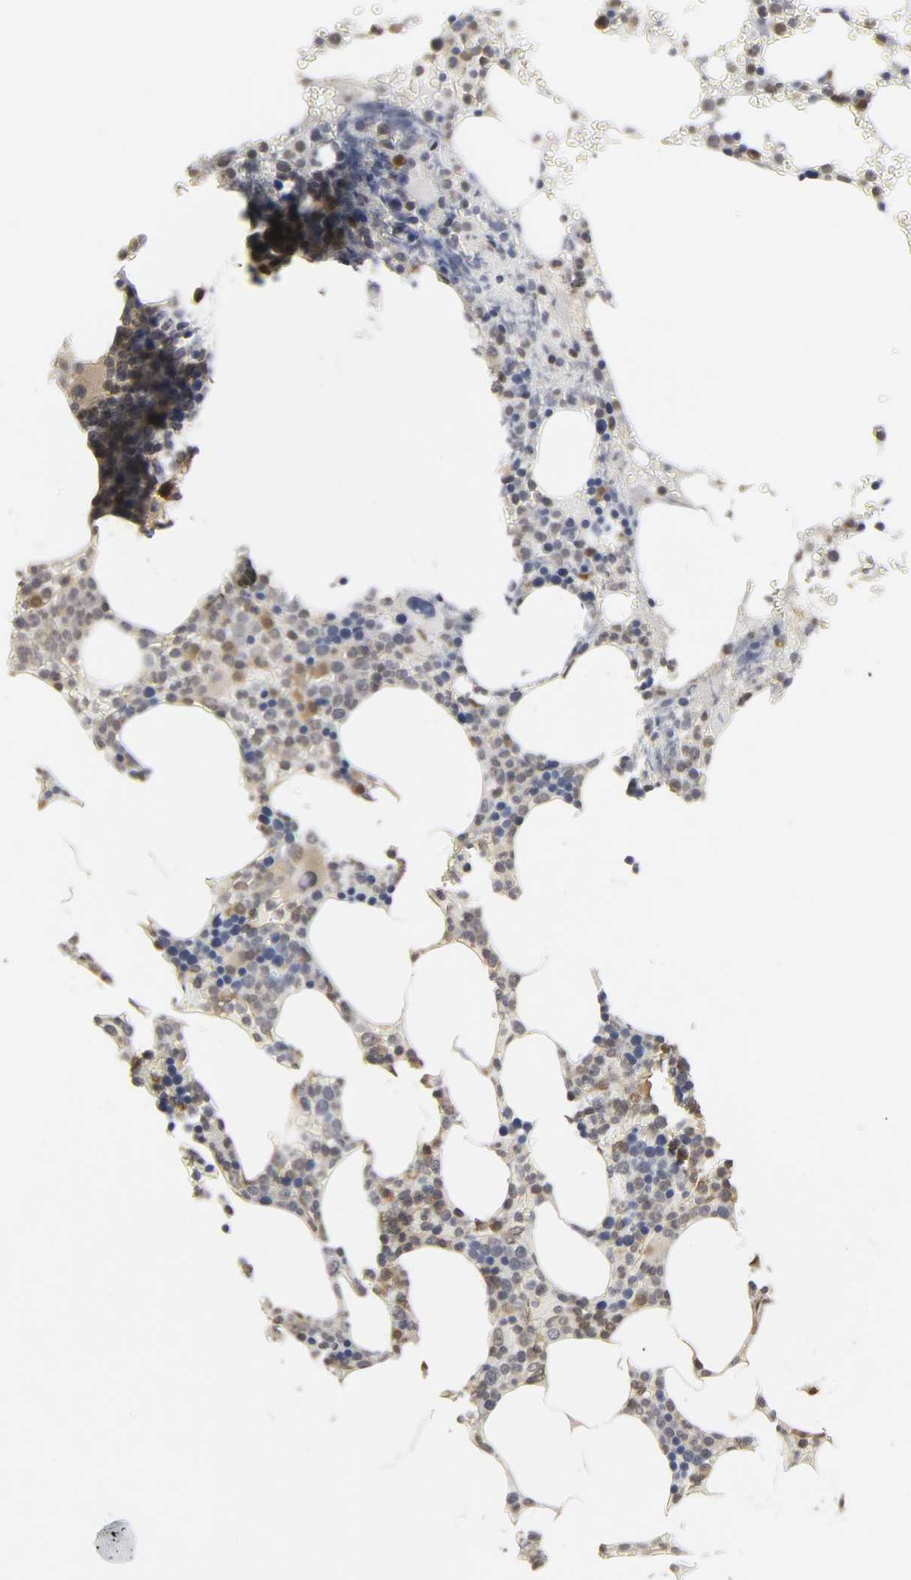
{"staining": {"intensity": "moderate", "quantity": "25%-75%", "location": "cytoplasmic/membranous,nuclear"}, "tissue": "bone marrow", "cell_type": "Hematopoietic cells", "image_type": "normal", "snomed": [{"axis": "morphology", "description": "Normal tissue, NOS"}, {"axis": "topography", "description": "Bone marrow"}], "caption": "Bone marrow stained with immunohistochemistry displays moderate cytoplasmic/membranous,nuclear positivity in approximately 25%-75% of hematopoietic cells. (IHC, brightfield microscopy, high magnification).", "gene": "PARK7", "patient": {"sex": "female", "age": 66}}